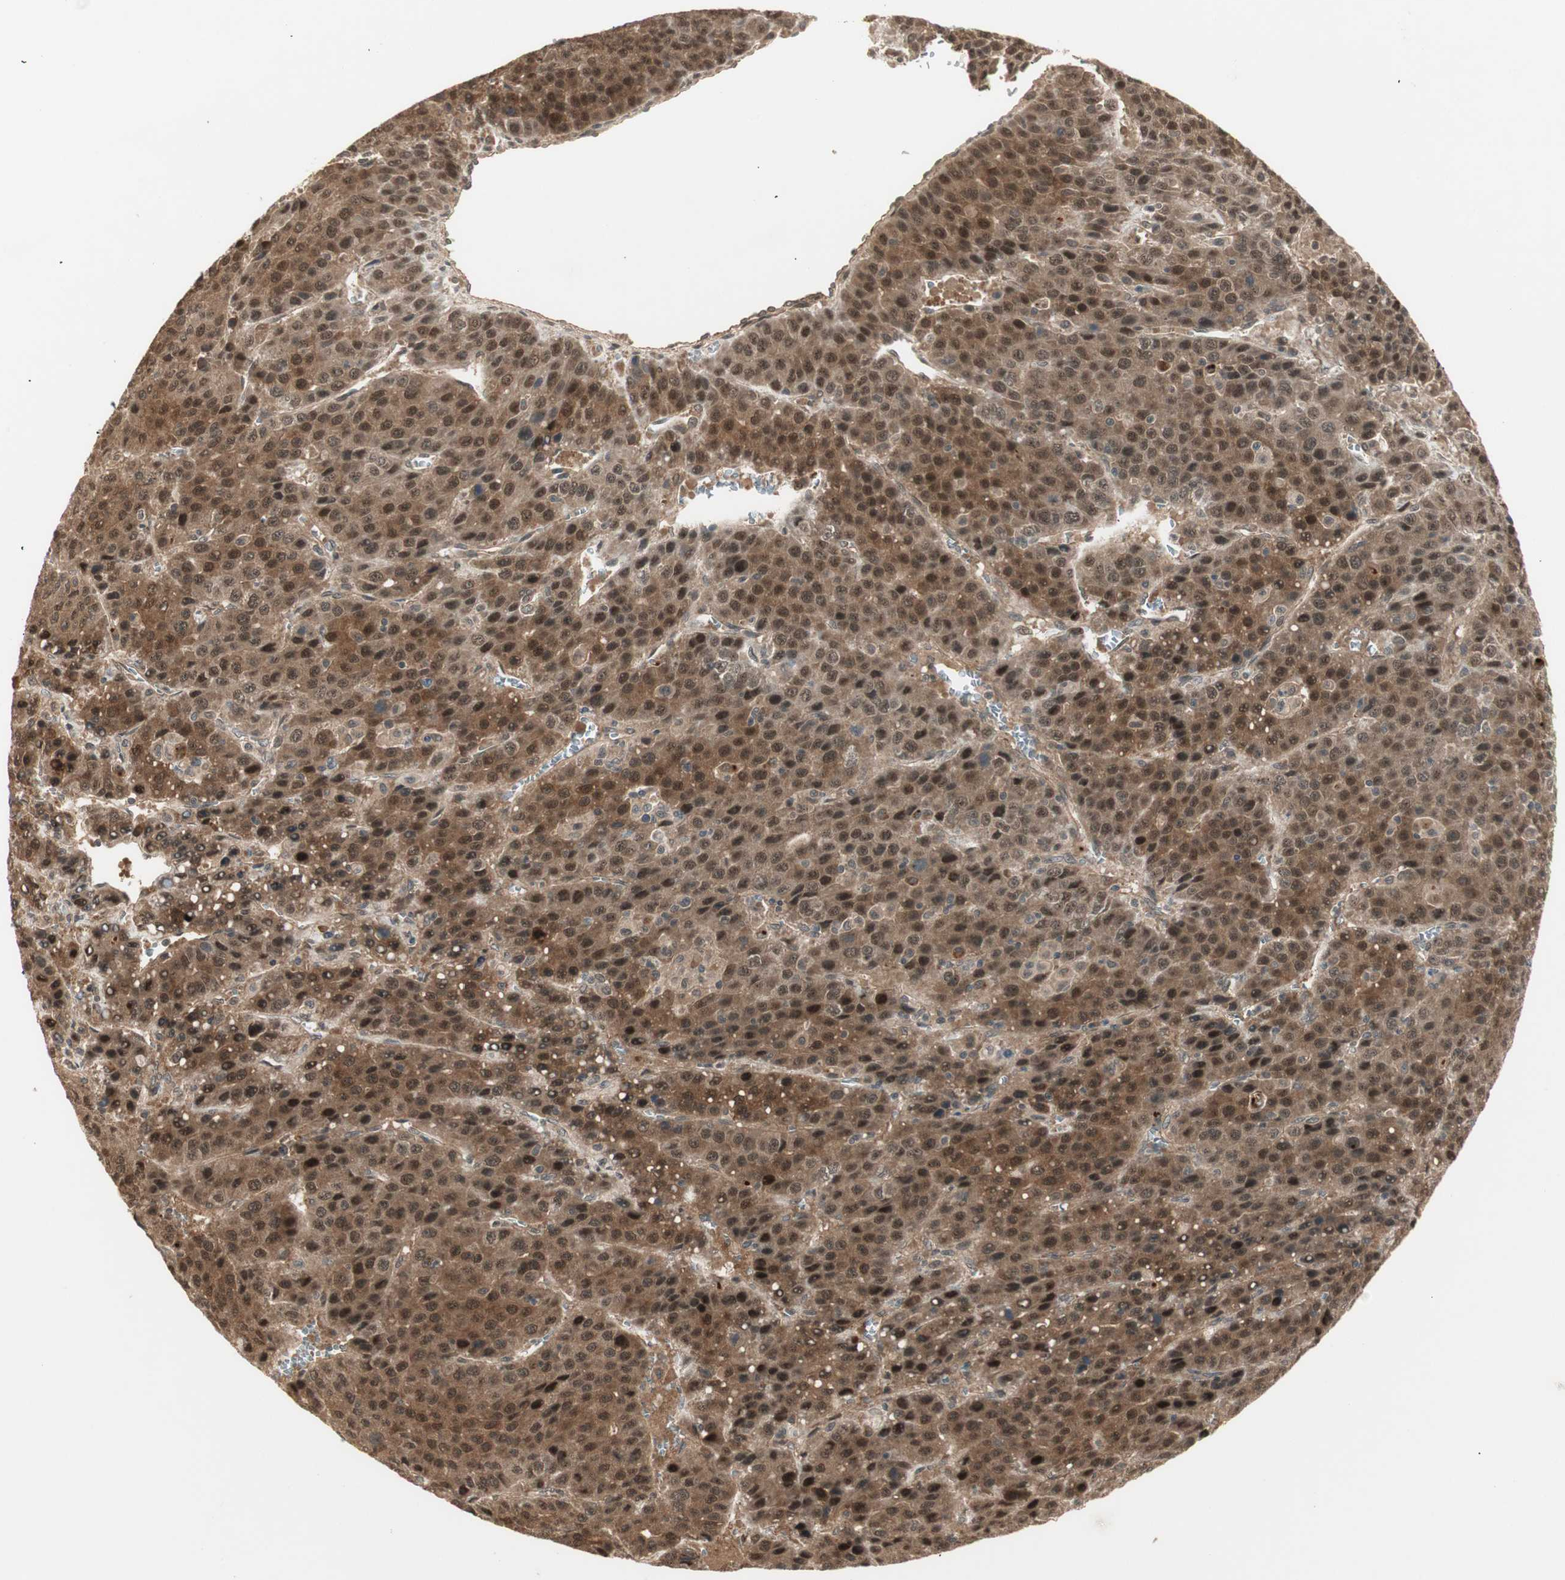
{"staining": {"intensity": "strong", "quantity": ">75%", "location": "cytoplasmic/membranous,nuclear"}, "tissue": "liver cancer", "cell_type": "Tumor cells", "image_type": "cancer", "snomed": [{"axis": "morphology", "description": "Carcinoma, Hepatocellular, NOS"}, {"axis": "topography", "description": "Liver"}], "caption": "Immunohistochemistry of human liver cancer exhibits high levels of strong cytoplasmic/membranous and nuclear expression in approximately >75% of tumor cells.", "gene": "ZSCAN31", "patient": {"sex": "female", "age": 53}}